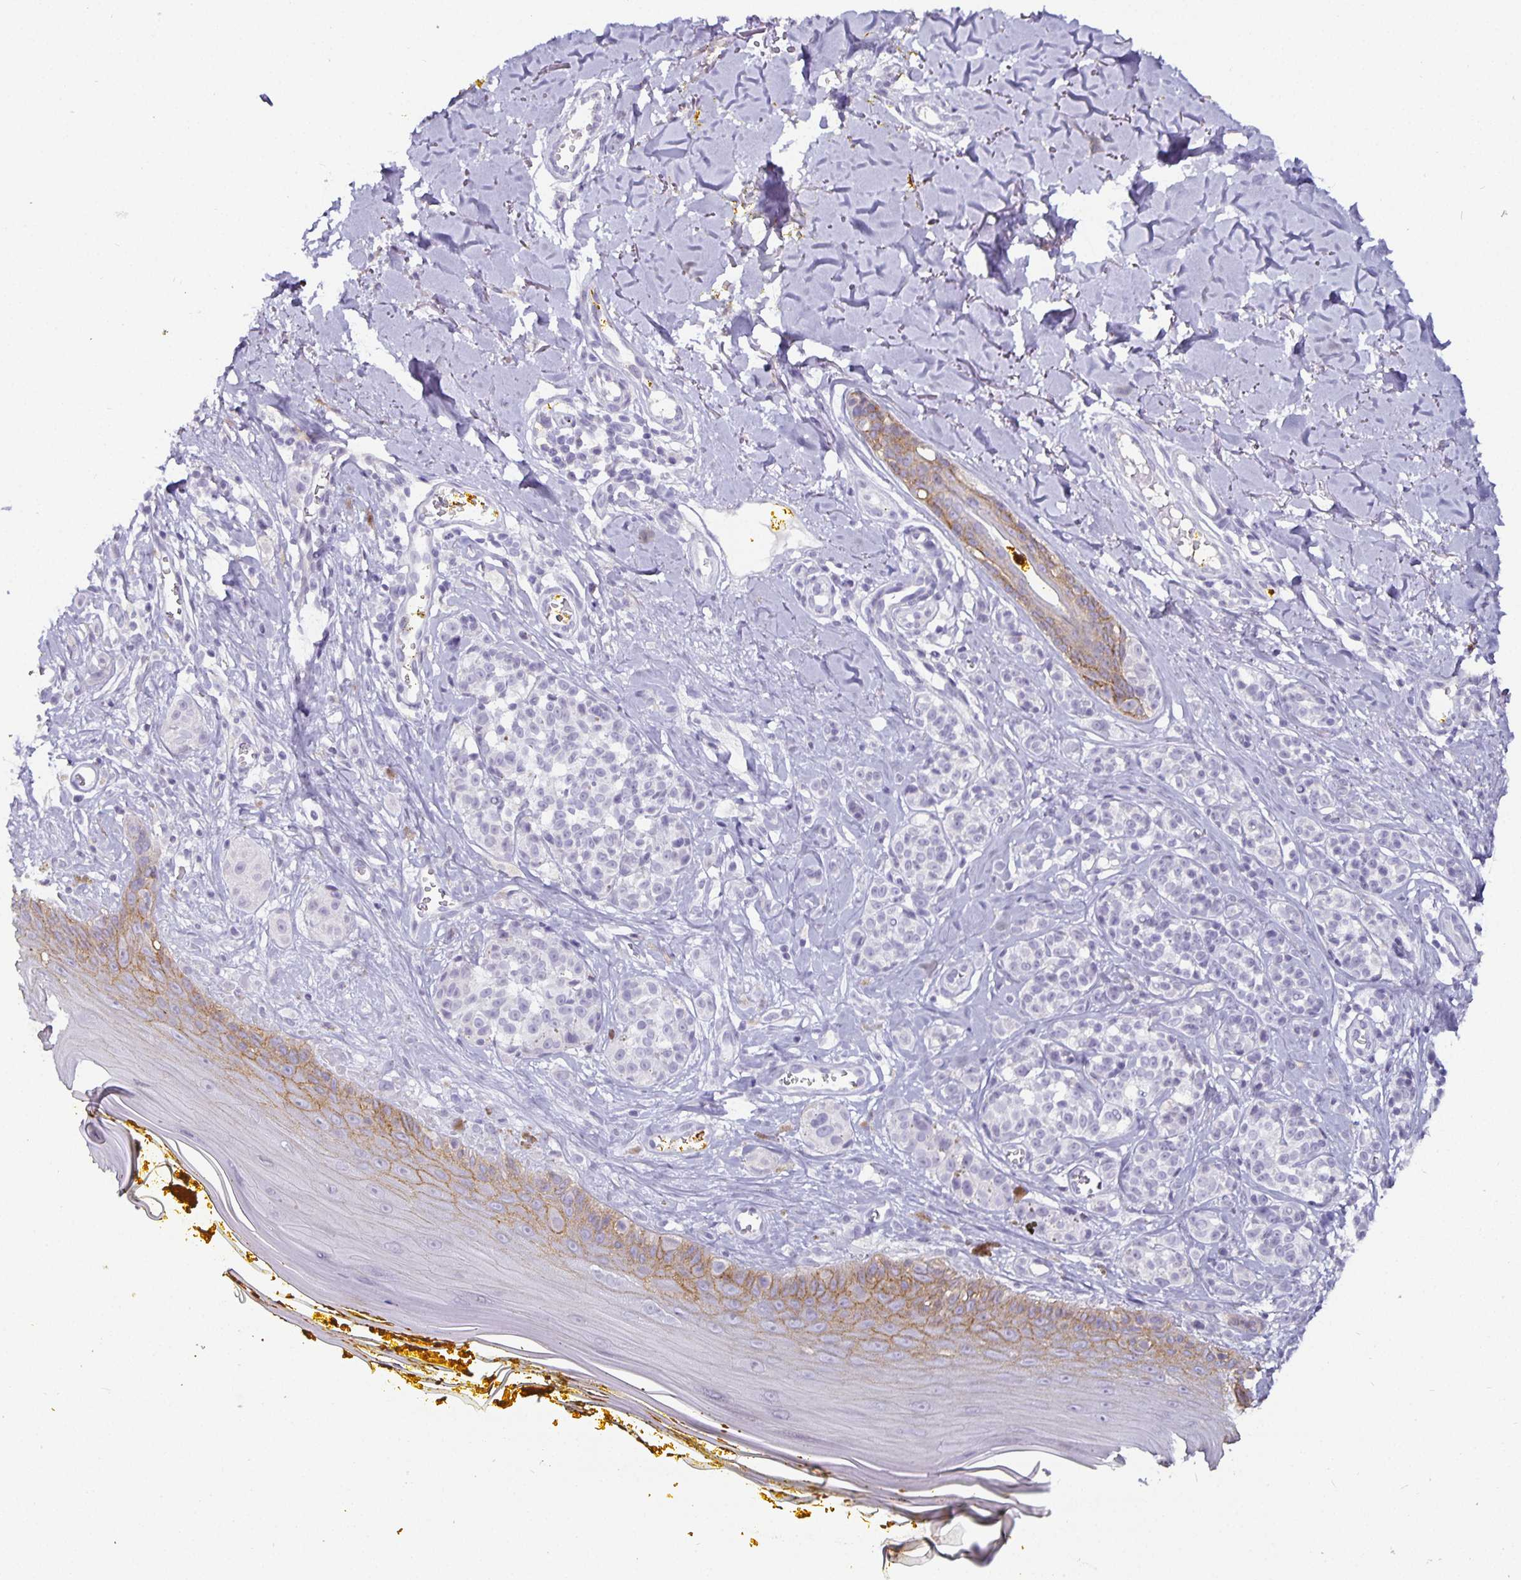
{"staining": {"intensity": "negative", "quantity": "none", "location": "none"}, "tissue": "melanoma", "cell_type": "Tumor cells", "image_type": "cancer", "snomed": [{"axis": "morphology", "description": "Malignant melanoma, NOS"}, {"axis": "topography", "description": "Skin"}], "caption": "DAB immunohistochemical staining of melanoma demonstrates no significant positivity in tumor cells.", "gene": "CA12", "patient": {"sex": "male", "age": 74}}